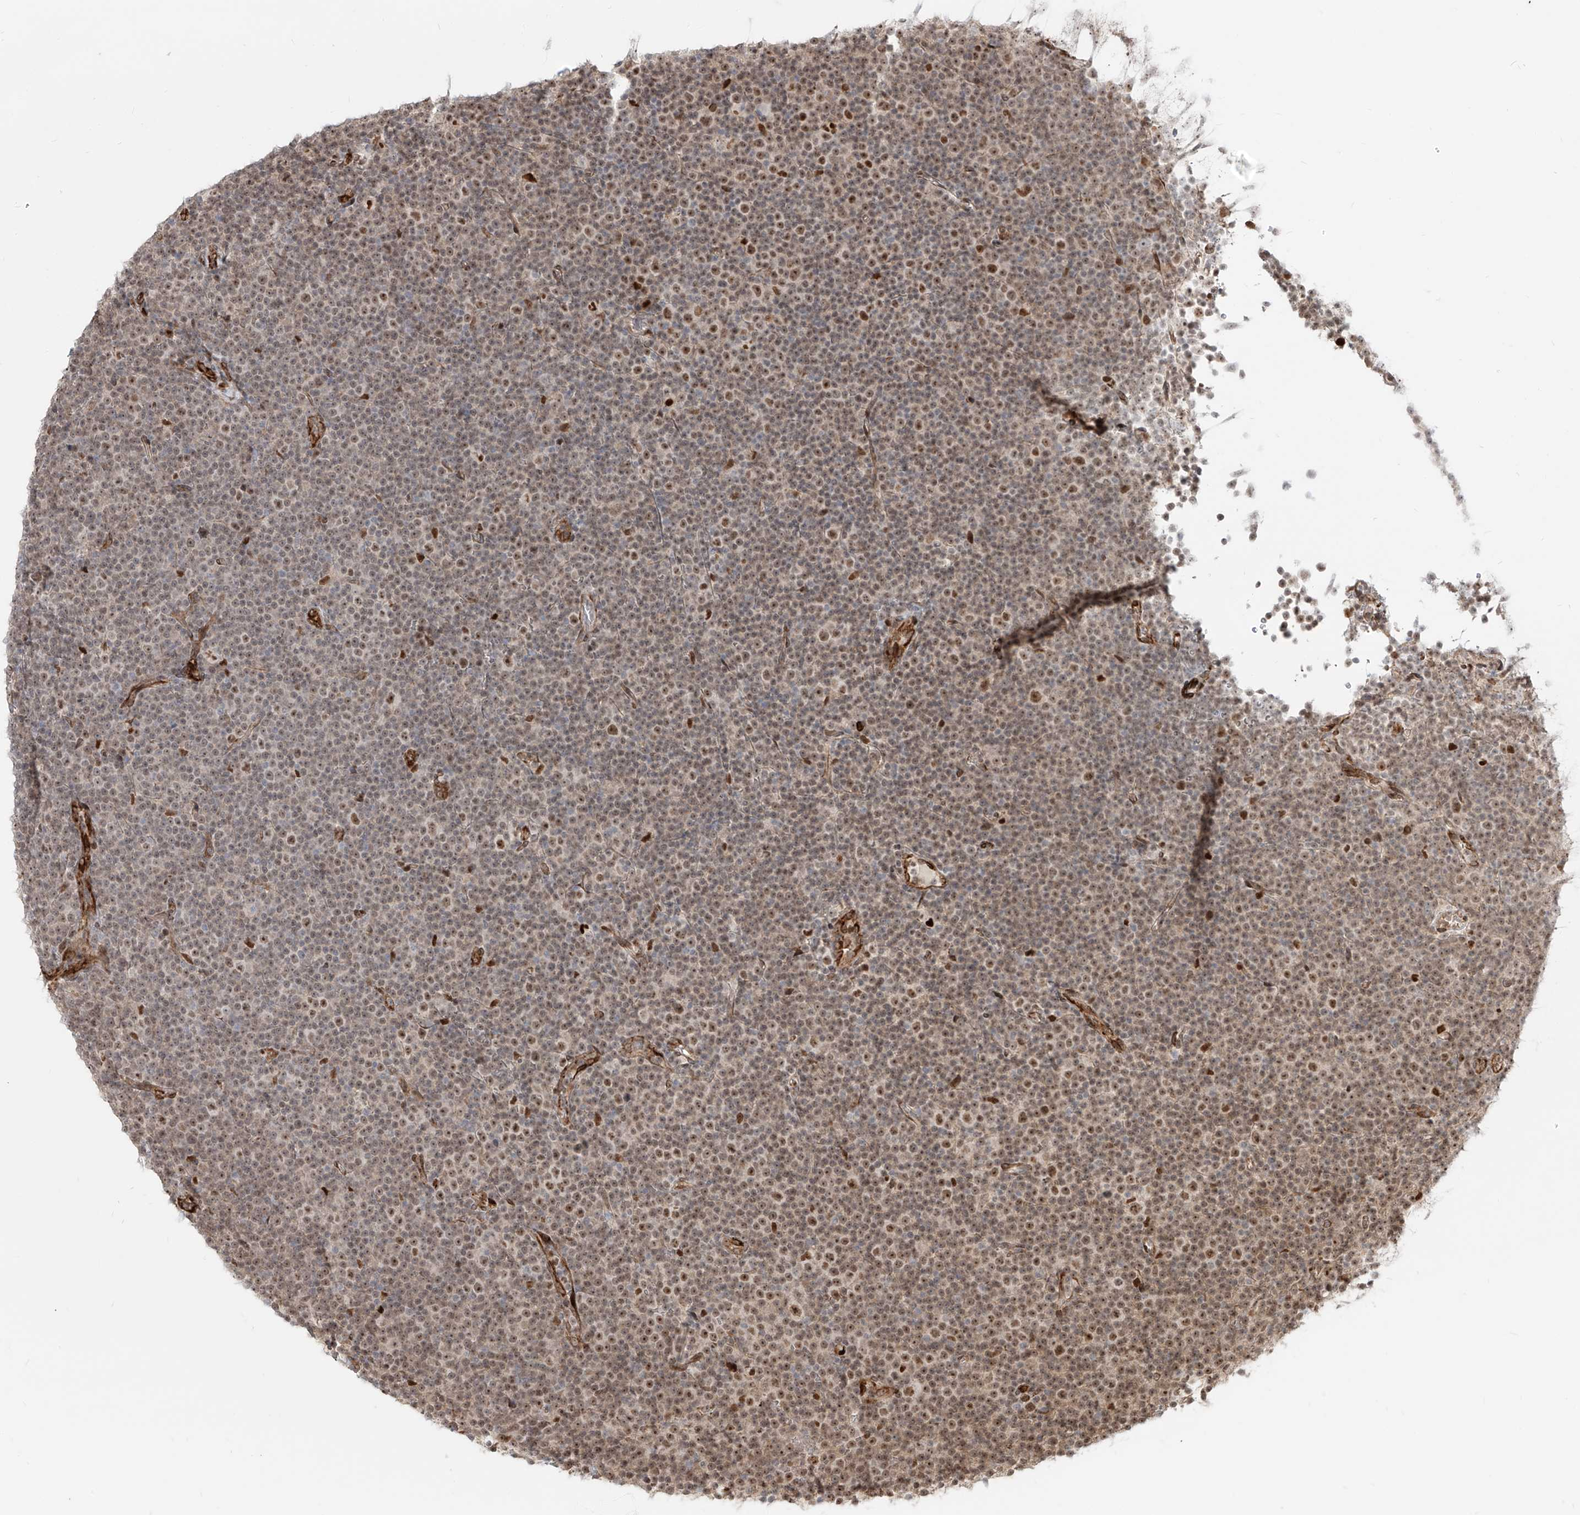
{"staining": {"intensity": "moderate", "quantity": "25%-75%", "location": "nuclear"}, "tissue": "lymphoma", "cell_type": "Tumor cells", "image_type": "cancer", "snomed": [{"axis": "morphology", "description": "Malignant lymphoma, non-Hodgkin's type, Low grade"}, {"axis": "topography", "description": "Lymph node"}], "caption": "Immunohistochemical staining of malignant lymphoma, non-Hodgkin's type (low-grade) displays medium levels of moderate nuclear staining in approximately 25%-75% of tumor cells. (IHC, brightfield microscopy, high magnification).", "gene": "ZNF710", "patient": {"sex": "female", "age": 67}}